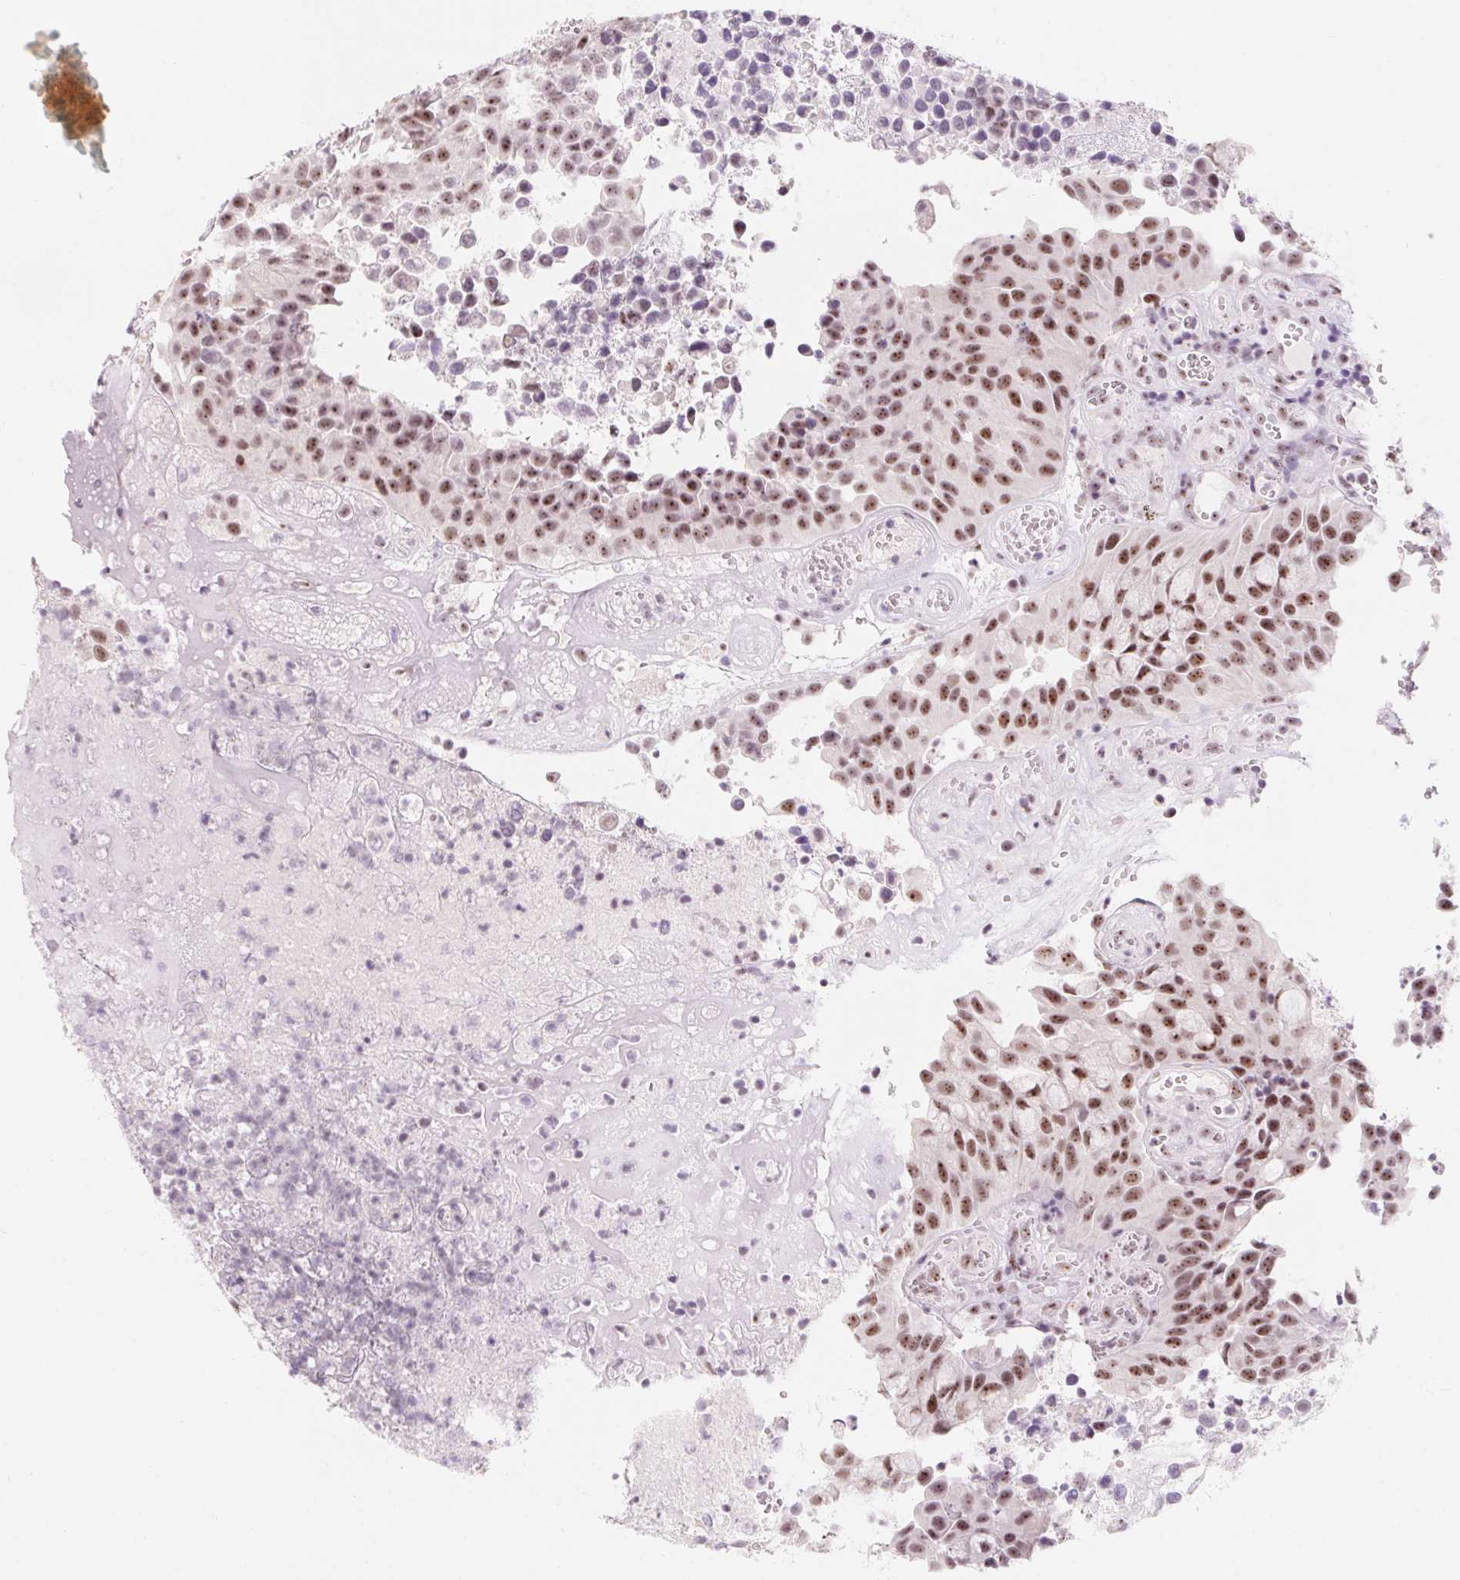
{"staining": {"intensity": "moderate", "quantity": ">75%", "location": "nuclear"}, "tissue": "urothelial cancer", "cell_type": "Tumor cells", "image_type": "cancer", "snomed": [{"axis": "morphology", "description": "Urothelial carcinoma, Low grade"}, {"axis": "topography", "description": "Urinary bladder"}], "caption": "About >75% of tumor cells in human low-grade urothelial carcinoma exhibit moderate nuclear protein positivity as visualized by brown immunohistochemical staining.", "gene": "ZIC4", "patient": {"sex": "male", "age": 76}}